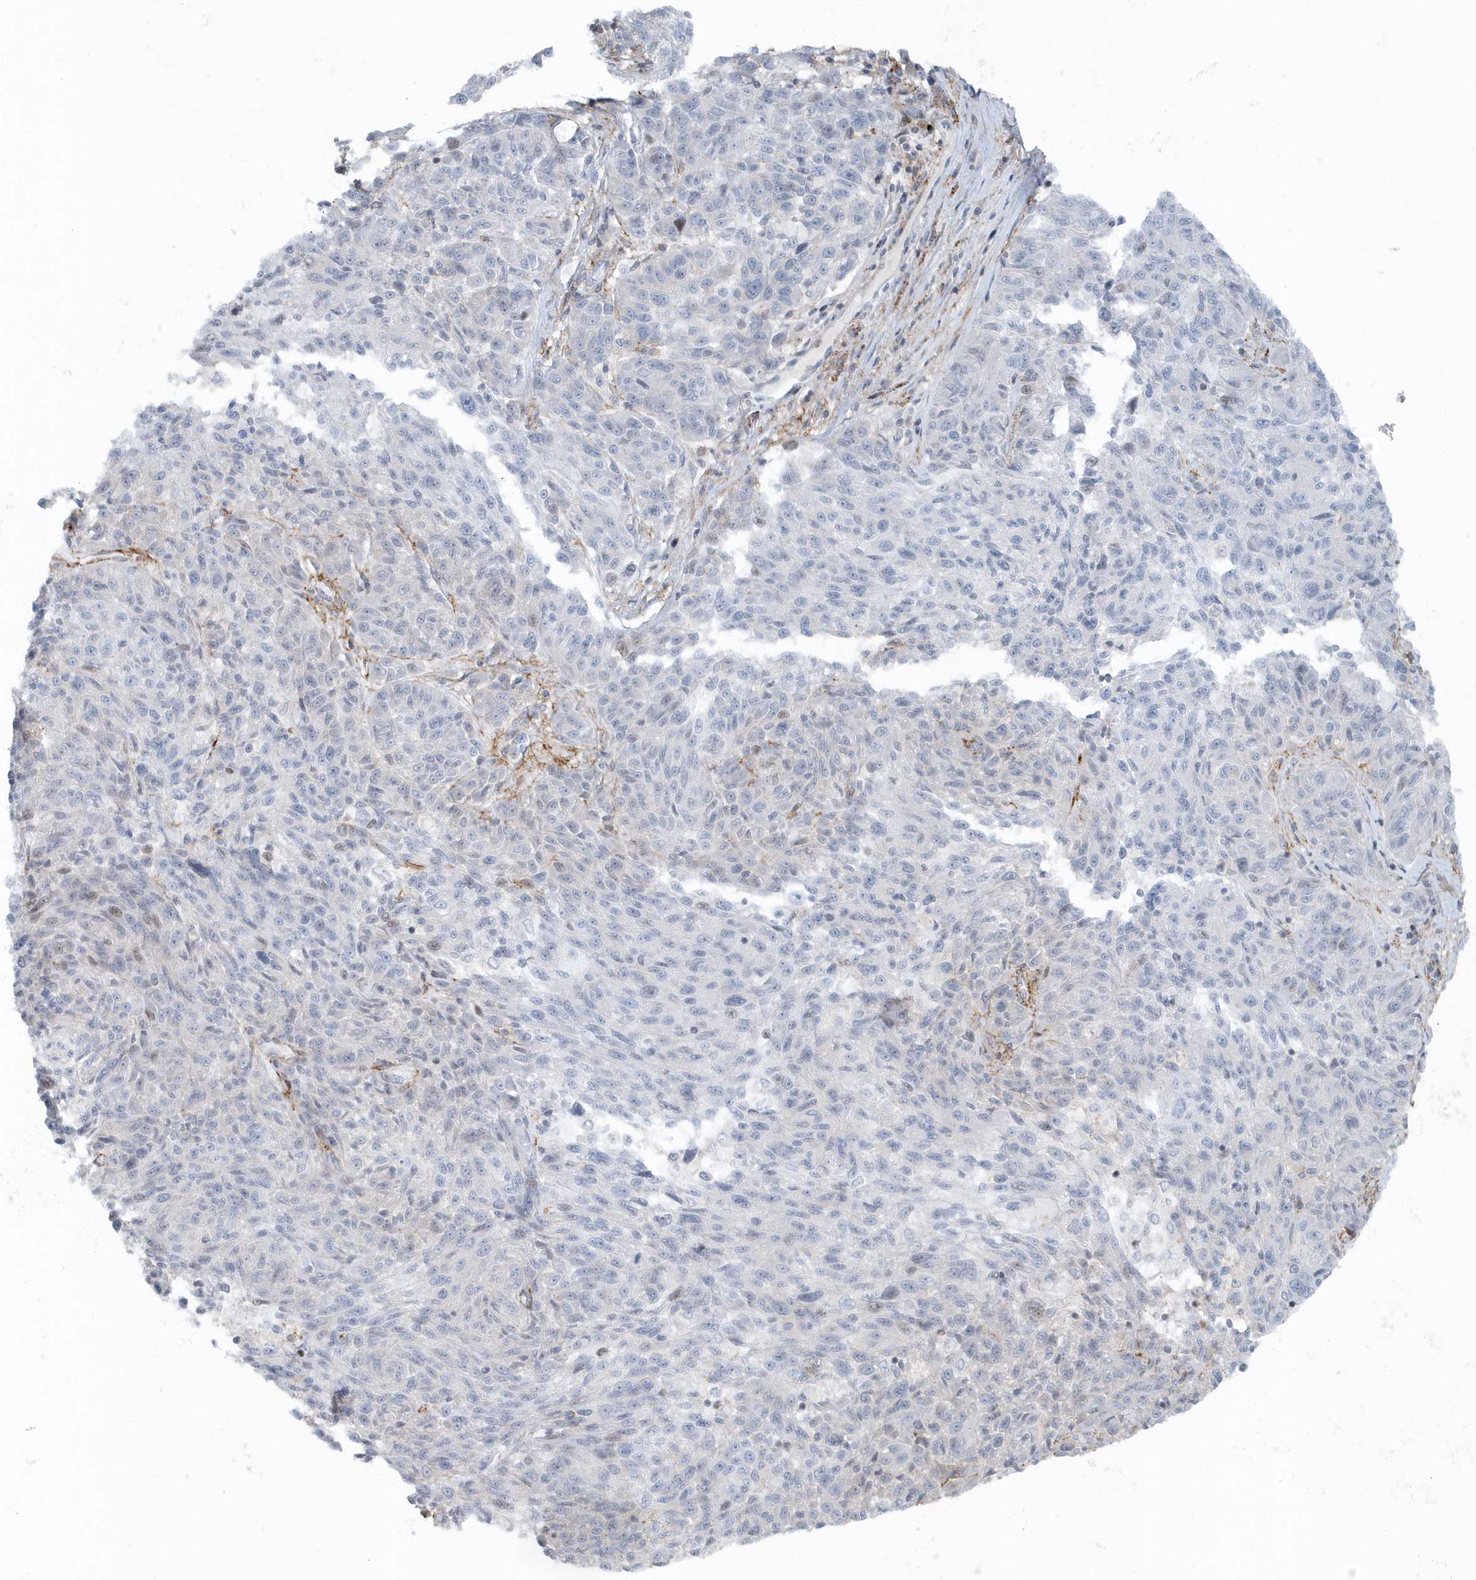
{"staining": {"intensity": "negative", "quantity": "none", "location": "none"}, "tissue": "melanoma", "cell_type": "Tumor cells", "image_type": "cancer", "snomed": [{"axis": "morphology", "description": "Malignant melanoma, NOS"}, {"axis": "topography", "description": "Skin"}], "caption": "This is a image of immunohistochemistry (IHC) staining of melanoma, which shows no staining in tumor cells.", "gene": "CACNB2", "patient": {"sex": "male", "age": 53}}